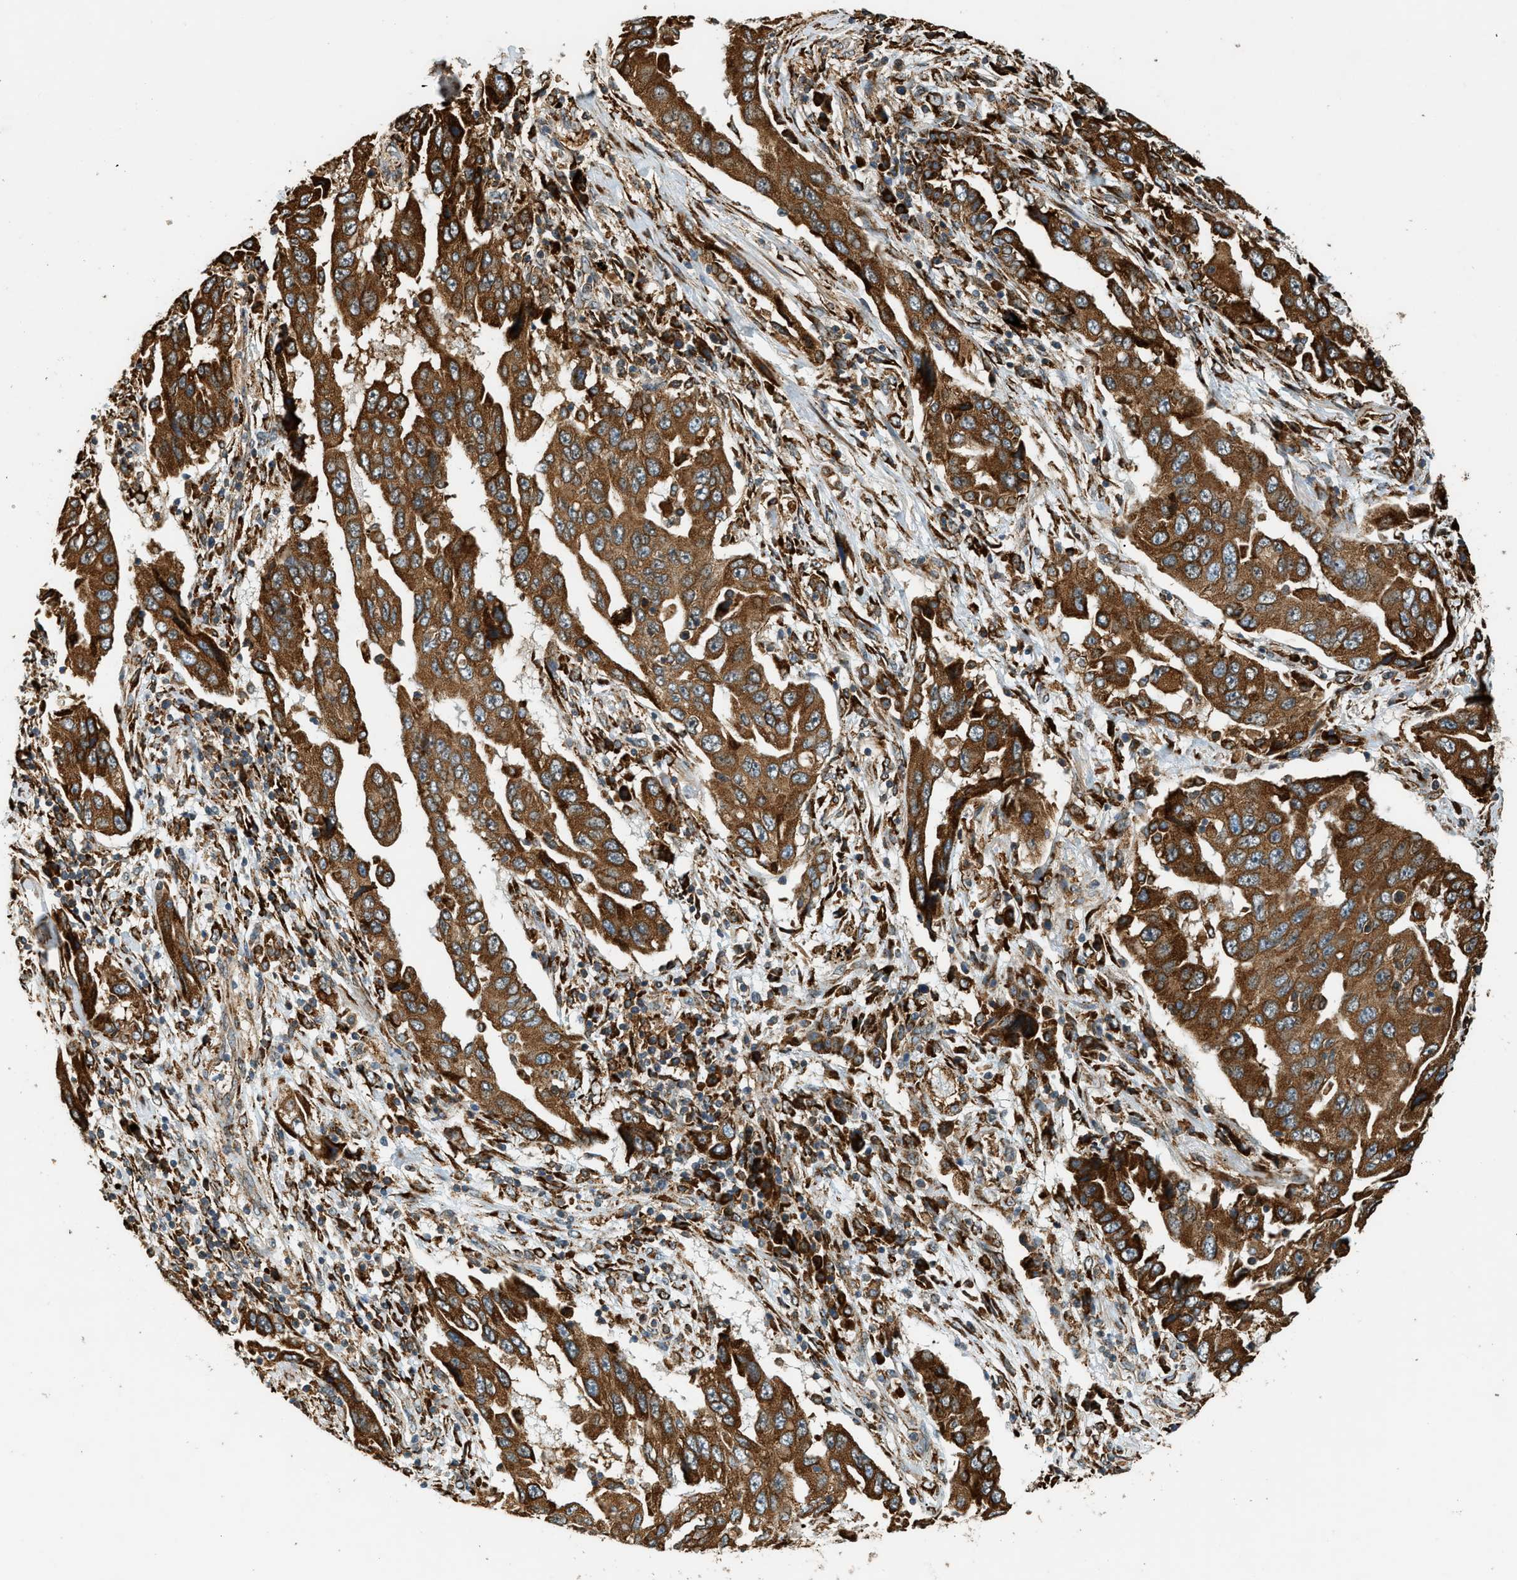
{"staining": {"intensity": "strong", "quantity": ">75%", "location": "cytoplasmic/membranous"}, "tissue": "lung cancer", "cell_type": "Tumor cells", "image_type": "cancer", "snomed": [{"axis": "morphology", "description": "Adenocarcinoma, NOS"}, {"axis": "topography", "description": "Lung"}], "caption": "Lung adenocarcinoma tissue reveals strong cytoplasmic/membranous staining in approximately >75% of tumor cells, visualized by immunohistochemistry.", "gene": "SEMA4D", "patient": {"sex": "female", "age": 65}}